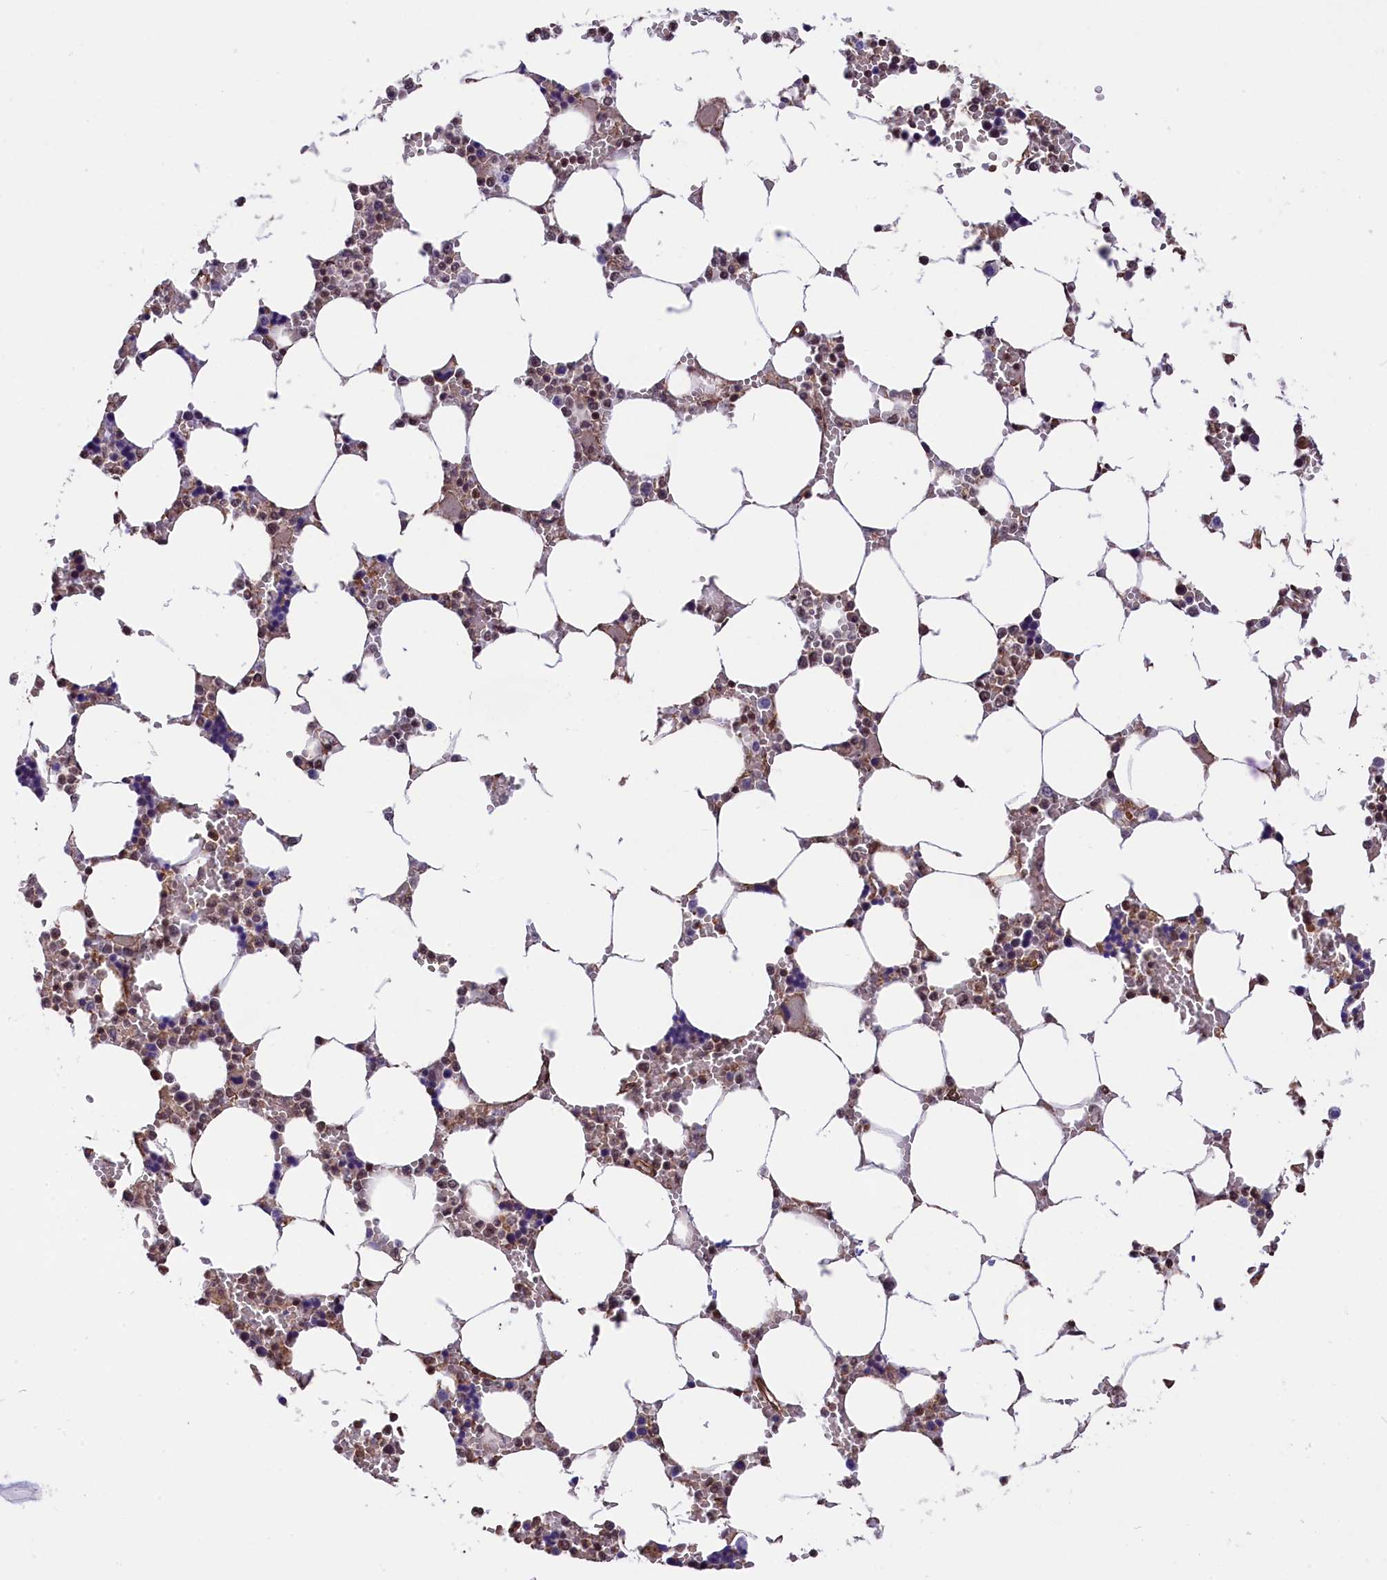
{"staining": {"intensity": "strong", "quantity": "25%-75%", "location": "nuclear"}, "tissue": "bone marrow", "cell_type": "Hematopoietic cells", "image_type": "normal", "snomed": [{"axis": "morphology", "description": "Normal tissue, NOS"}, {"axis": "topography", "description": "Bone marrow"}], "caption": "Immunohistochemical staining of benign human bone marrow exhibits 25%-75% levels of strong nuclear protein staining in about 25%-75% of hematopoietic cells.", "gene": "ZC3H4", "patient": {"sex": "male", "age": 64}}